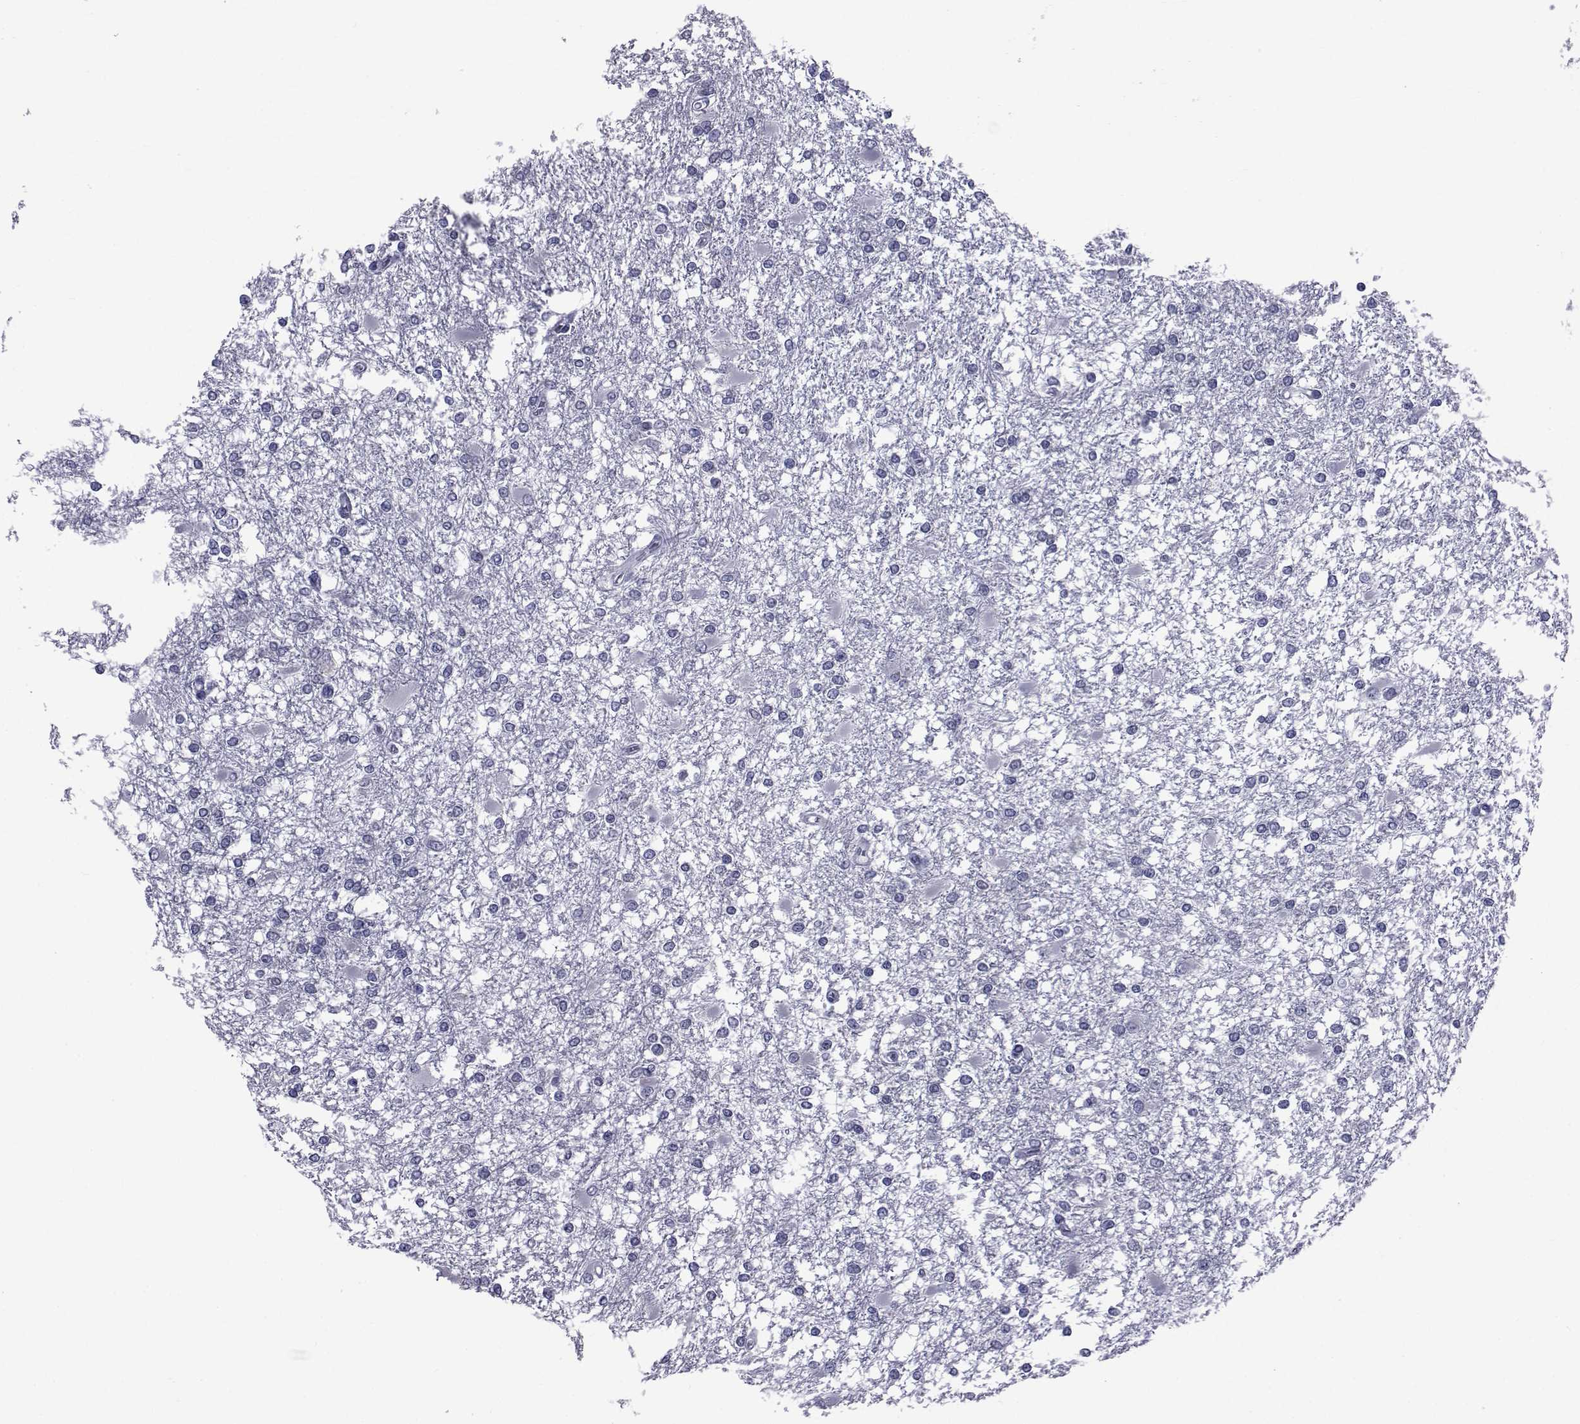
{"staining": {"intensity": "negative", "quantity": "none", "location": "none"}, "tissue": "glioma", "cell_type": "Tumor cells", "image_type": "cancer", "snomed": [{"axis": "morphology", "description": "Glioma, malignant, High grade"}, {"axis": "topography", "description": "Cerebral cortex"}], "caption": "This photomicrograph is of glioma stained with IHC to label a protein in brown with the nuclei are counter-stained blue. There is no staining in tumor cells.", "gene": "GKAP1", "patient": {"sex": "male", "age": 79}}